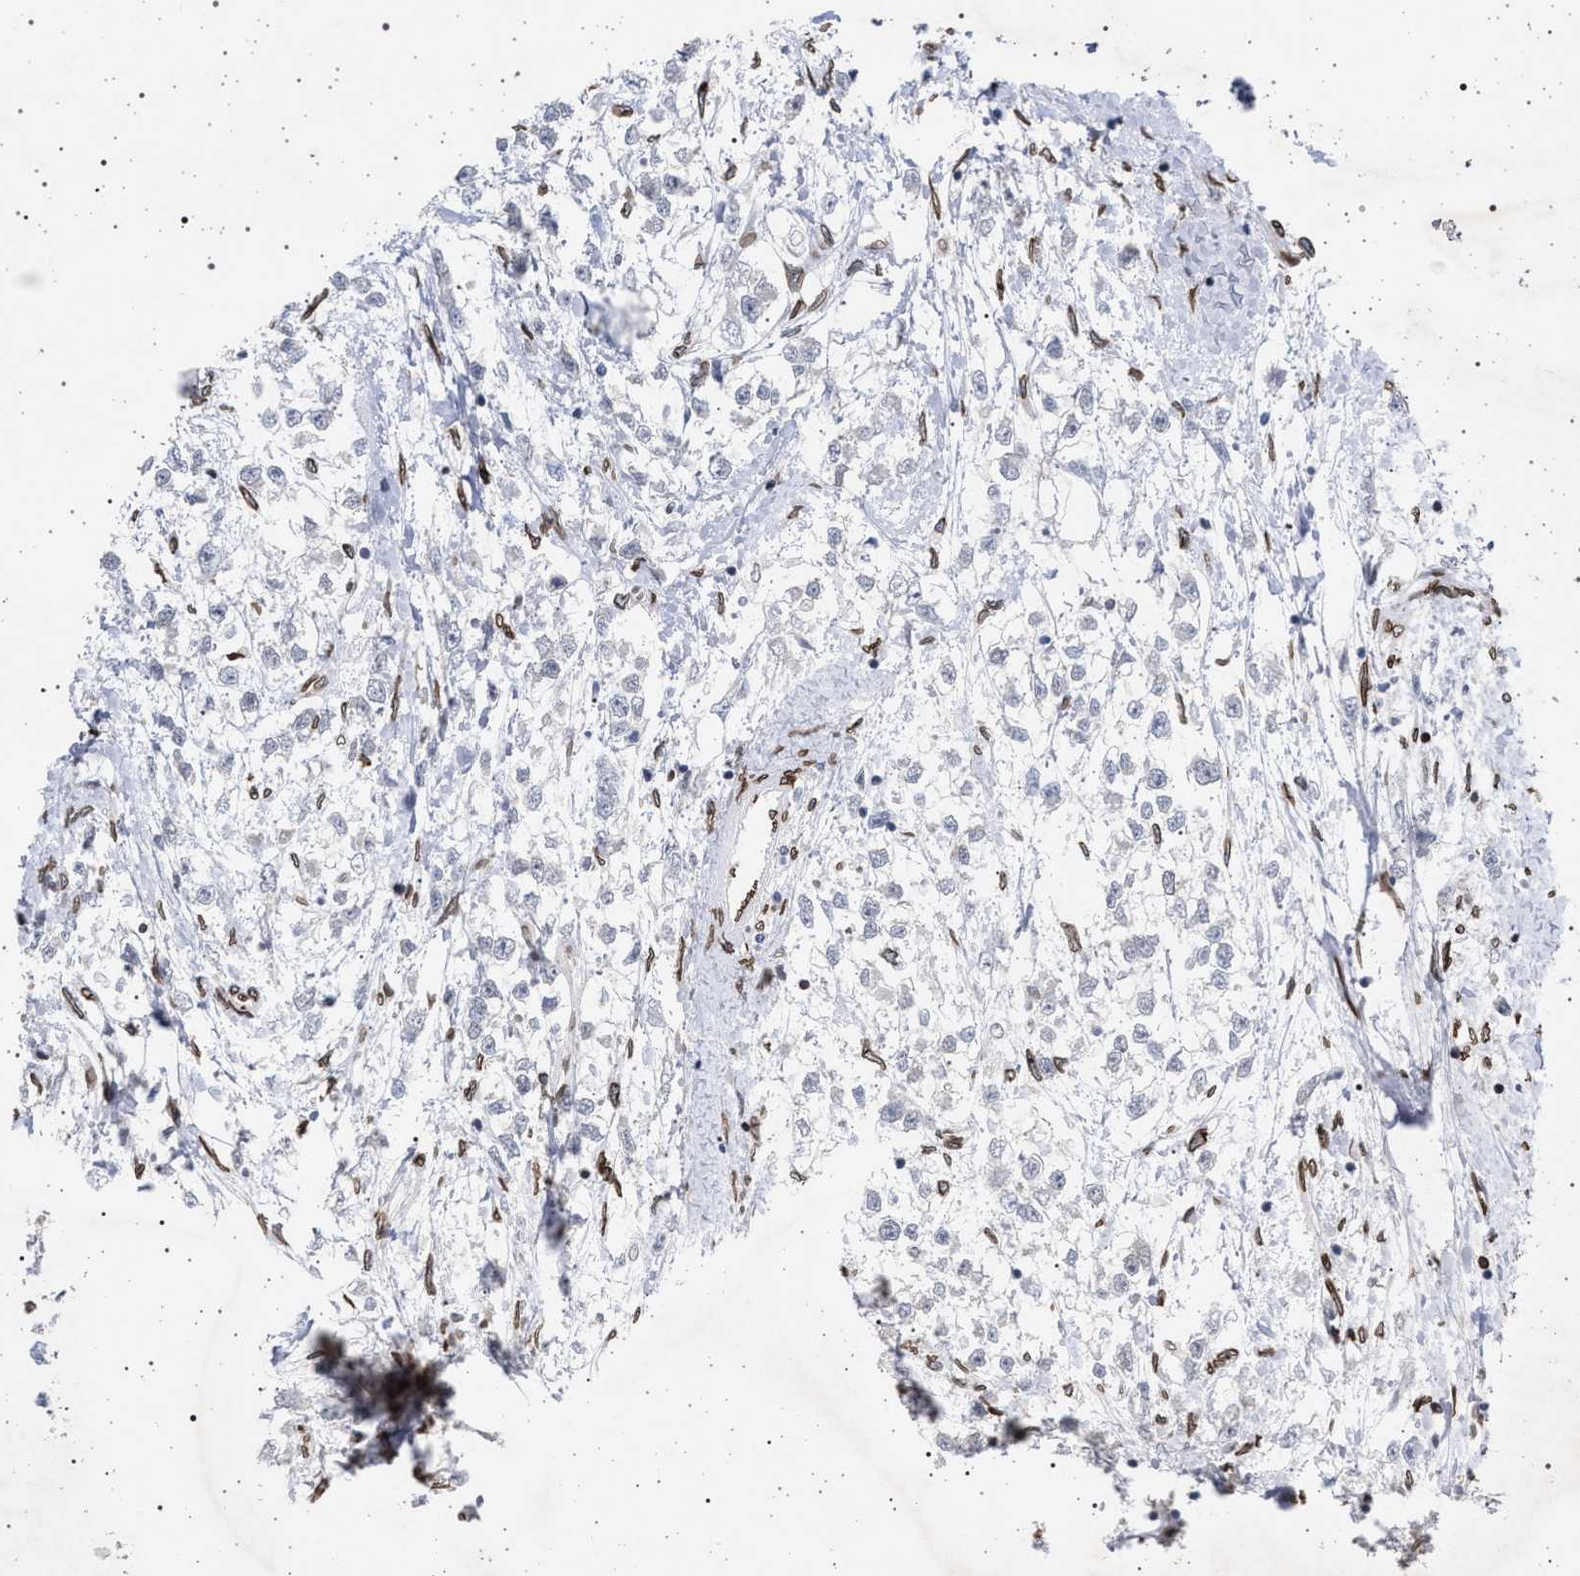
{"staining": {"intensity": "negative", "quantity": "none", "location": "none"}, "tissue": "testis cancer", "cell_type": "Tumor cells", "image_type": "cancer", "snomed": [{"axis": "morphology", "description": "Seminoma, NOS"}, {"axis": "morphology", "description": "Carcinoma, Embryonal, NOS"}, {"axis": "topography", "description": "Testis"}], "caption": "The photomicrograph exhibits no significant expression in tumor cells of testis cancer.", "gene": "ING2", "patient": {"sex": "male", "age": 51}}